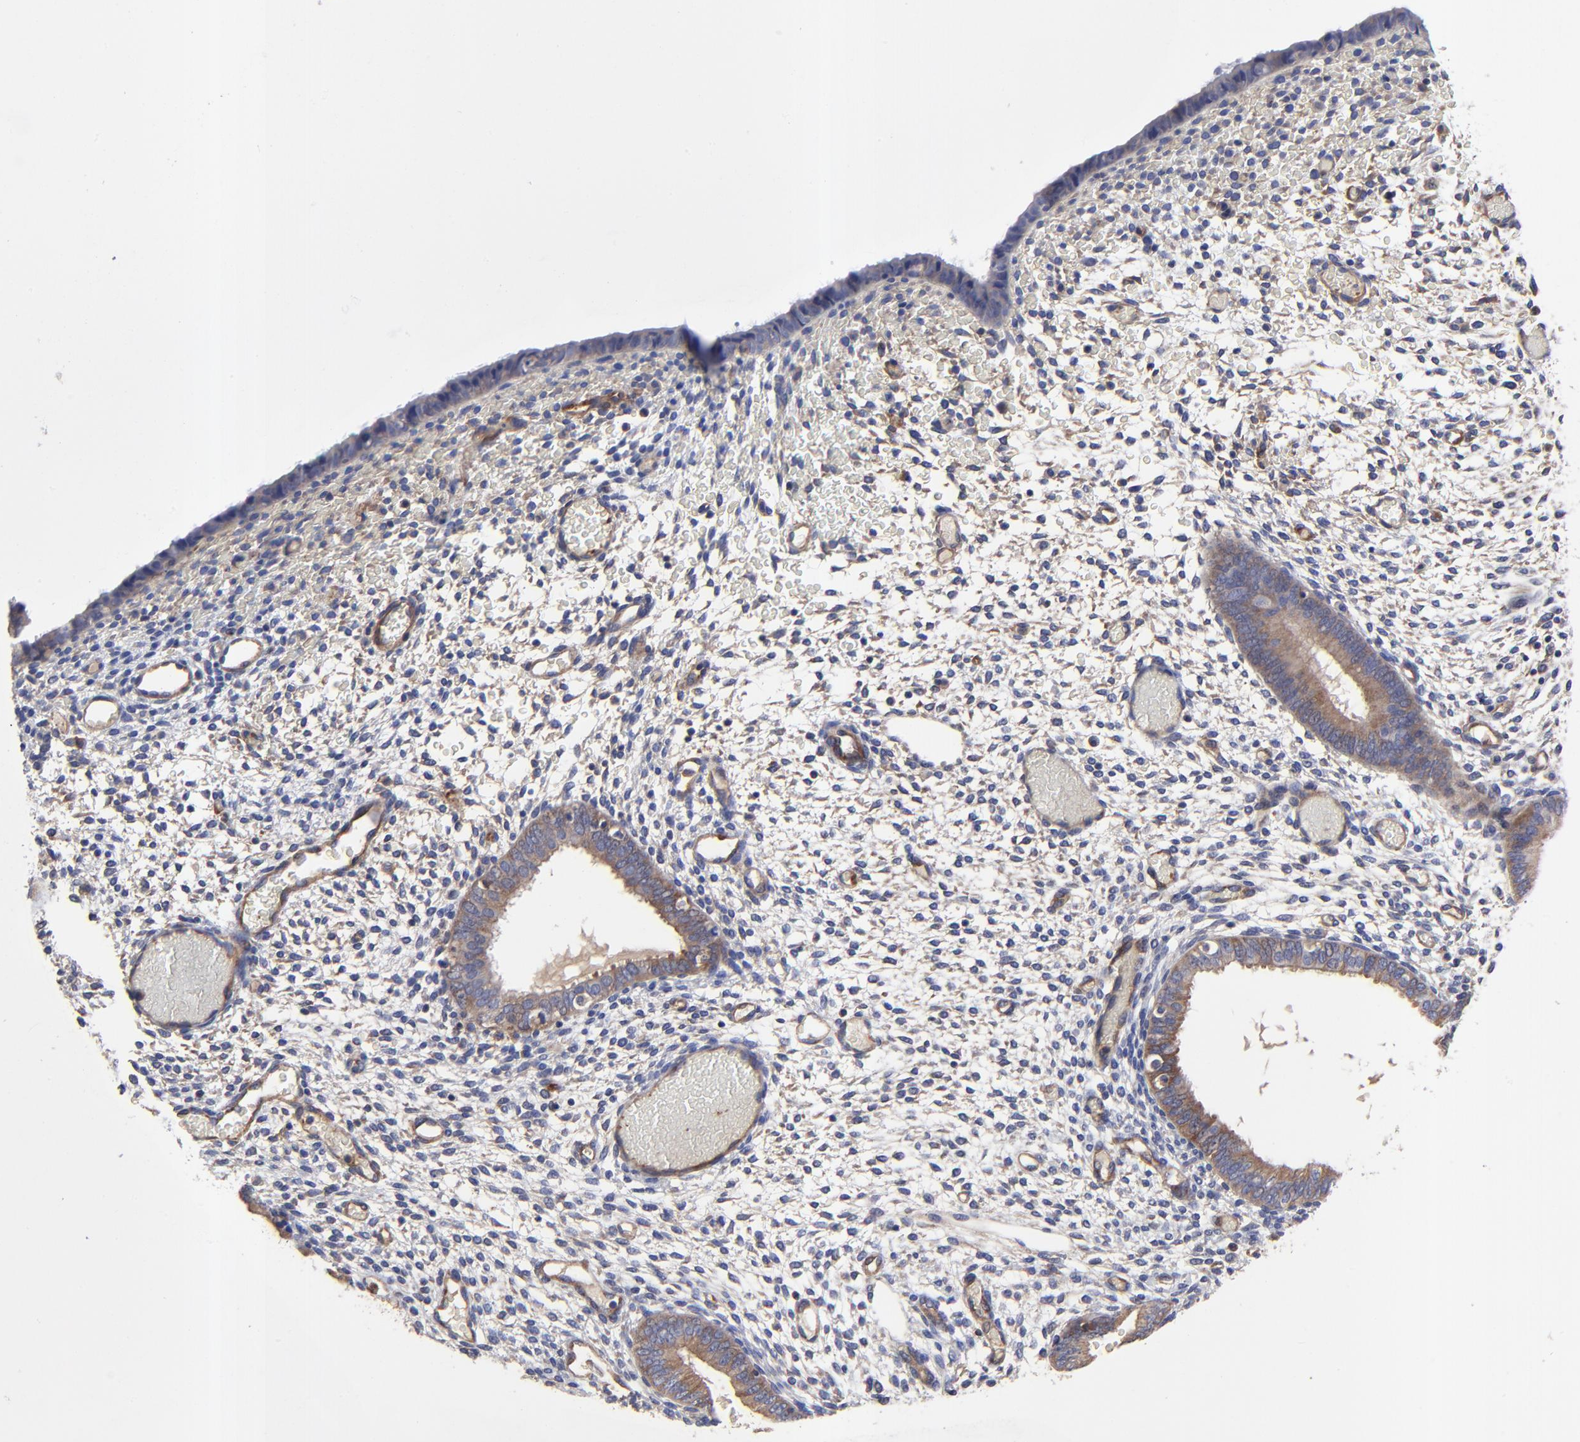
{"staining": {"intensity": "weak", "quantity": "<25%", "location": "cytoplasmic/membranous"}, "tissue": "endometrium", "cell_type": "Cells in endometrial stroma", "image_type": "normal", "snomed": [{"axis": "morphology", "description": "Normal tissue, NOS"}, {"axis": "topography", "description": "Endometrium"}], "caption": "Protein analysis of normal endometrium exhibits no significant positivity in cells in endometrial stroma. Brightfield microscopy of immunohistochemistry stained with DAB (brown) and hematoxylin (blue), captured at high magnification.", "gene": "SULF2", "patient": {"sex": "female", "age": 42}}